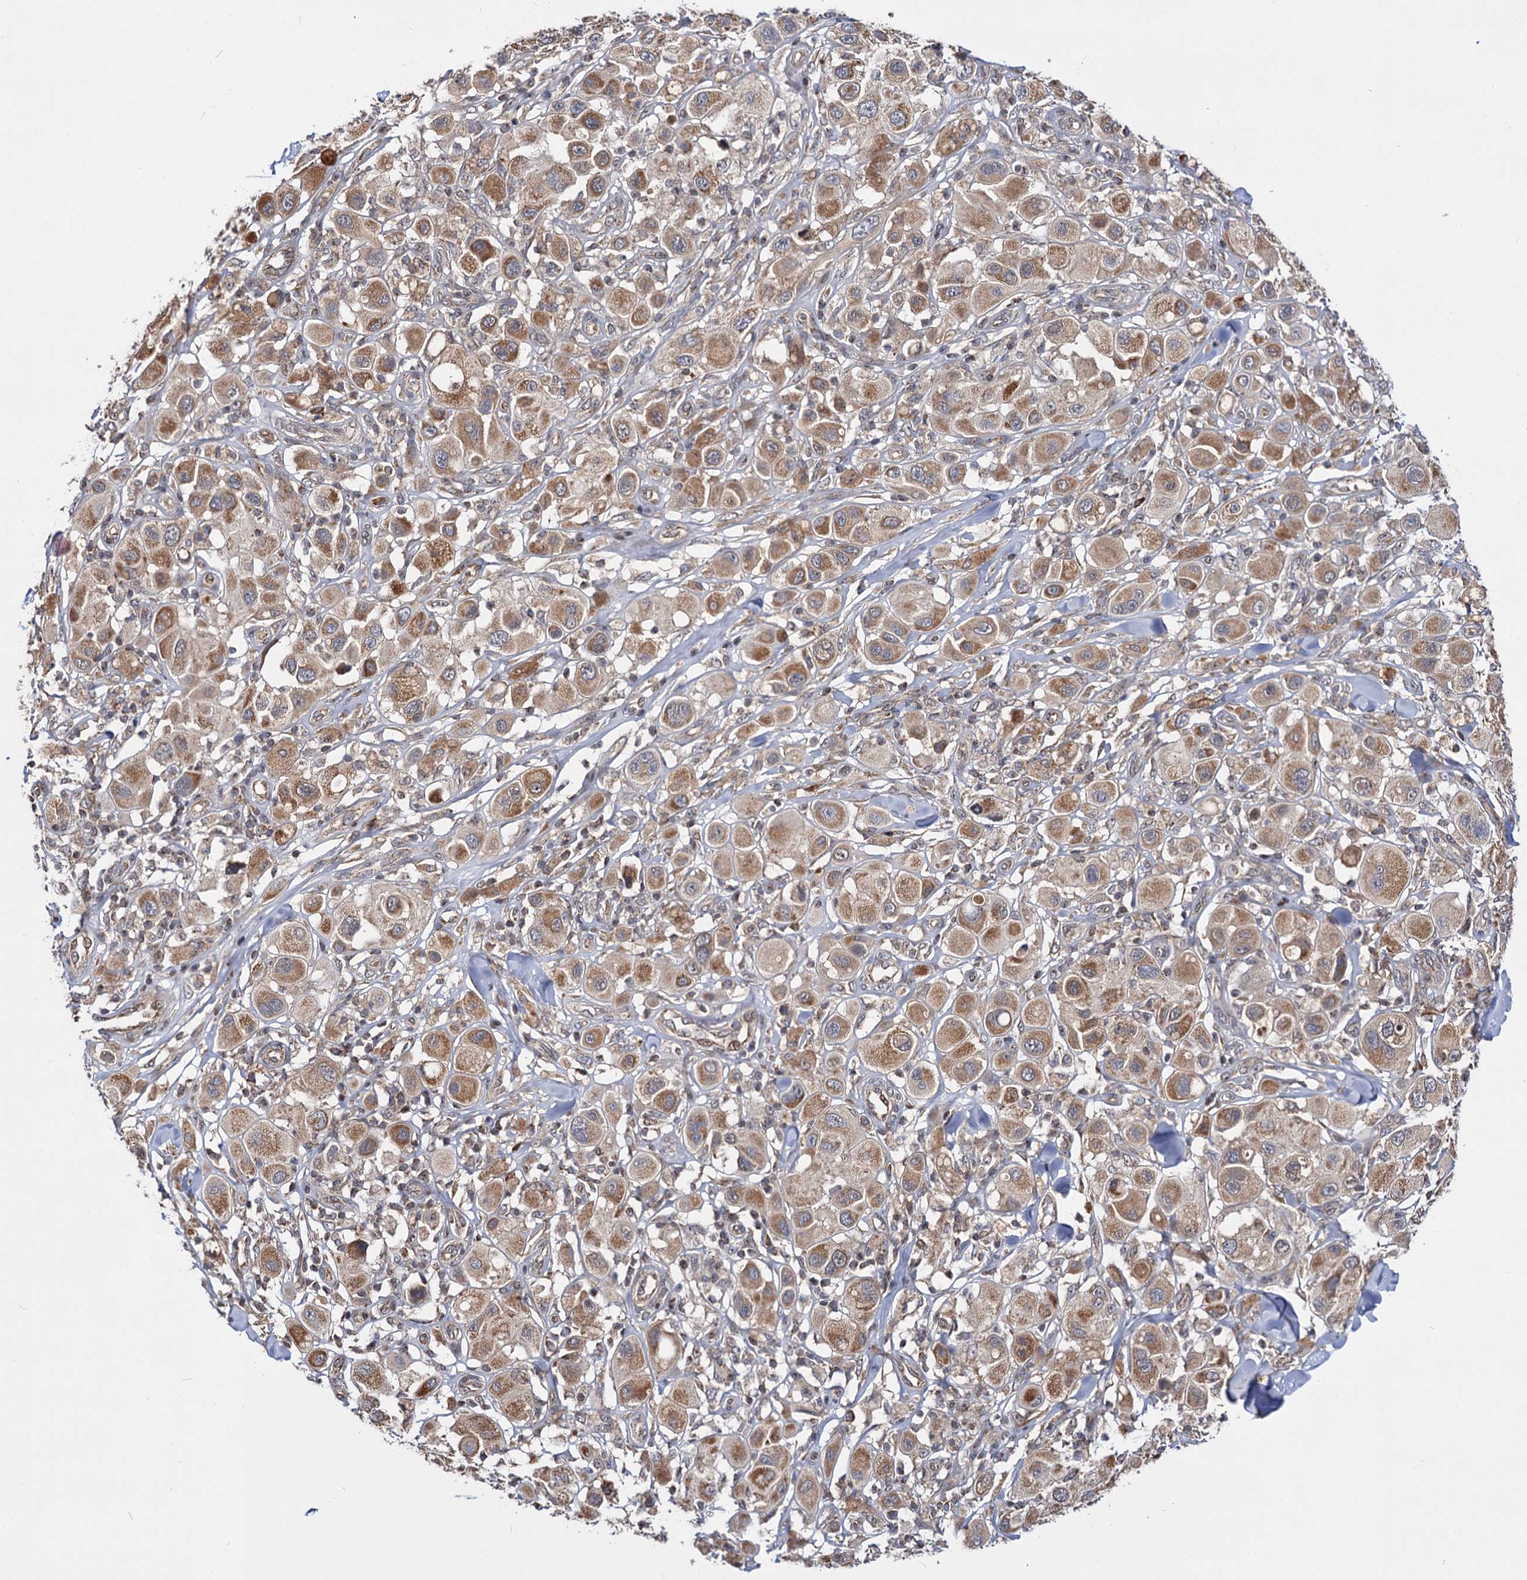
{"staining": {"intensity": "moderate", "quantity": ">75%", "location": "cytoplasmic/membranous"}, "tissue": "melanoma", "cell_type": "Tumor cells", "image_type": "cancer", "snomed": [{"axis": "morphology", "description": "Malignant melanoma, Metastatic site"}, {"axis": "topography", "description": "Skin"}], "caption": "Approximately >75% of tumor cells in melanoma display moderate cytoplasmic/membranous protein positivity as visualized by brown immunohistochemical staining.", "gene": "CEP76", "patient": {"sex": "male", "age": 41}}